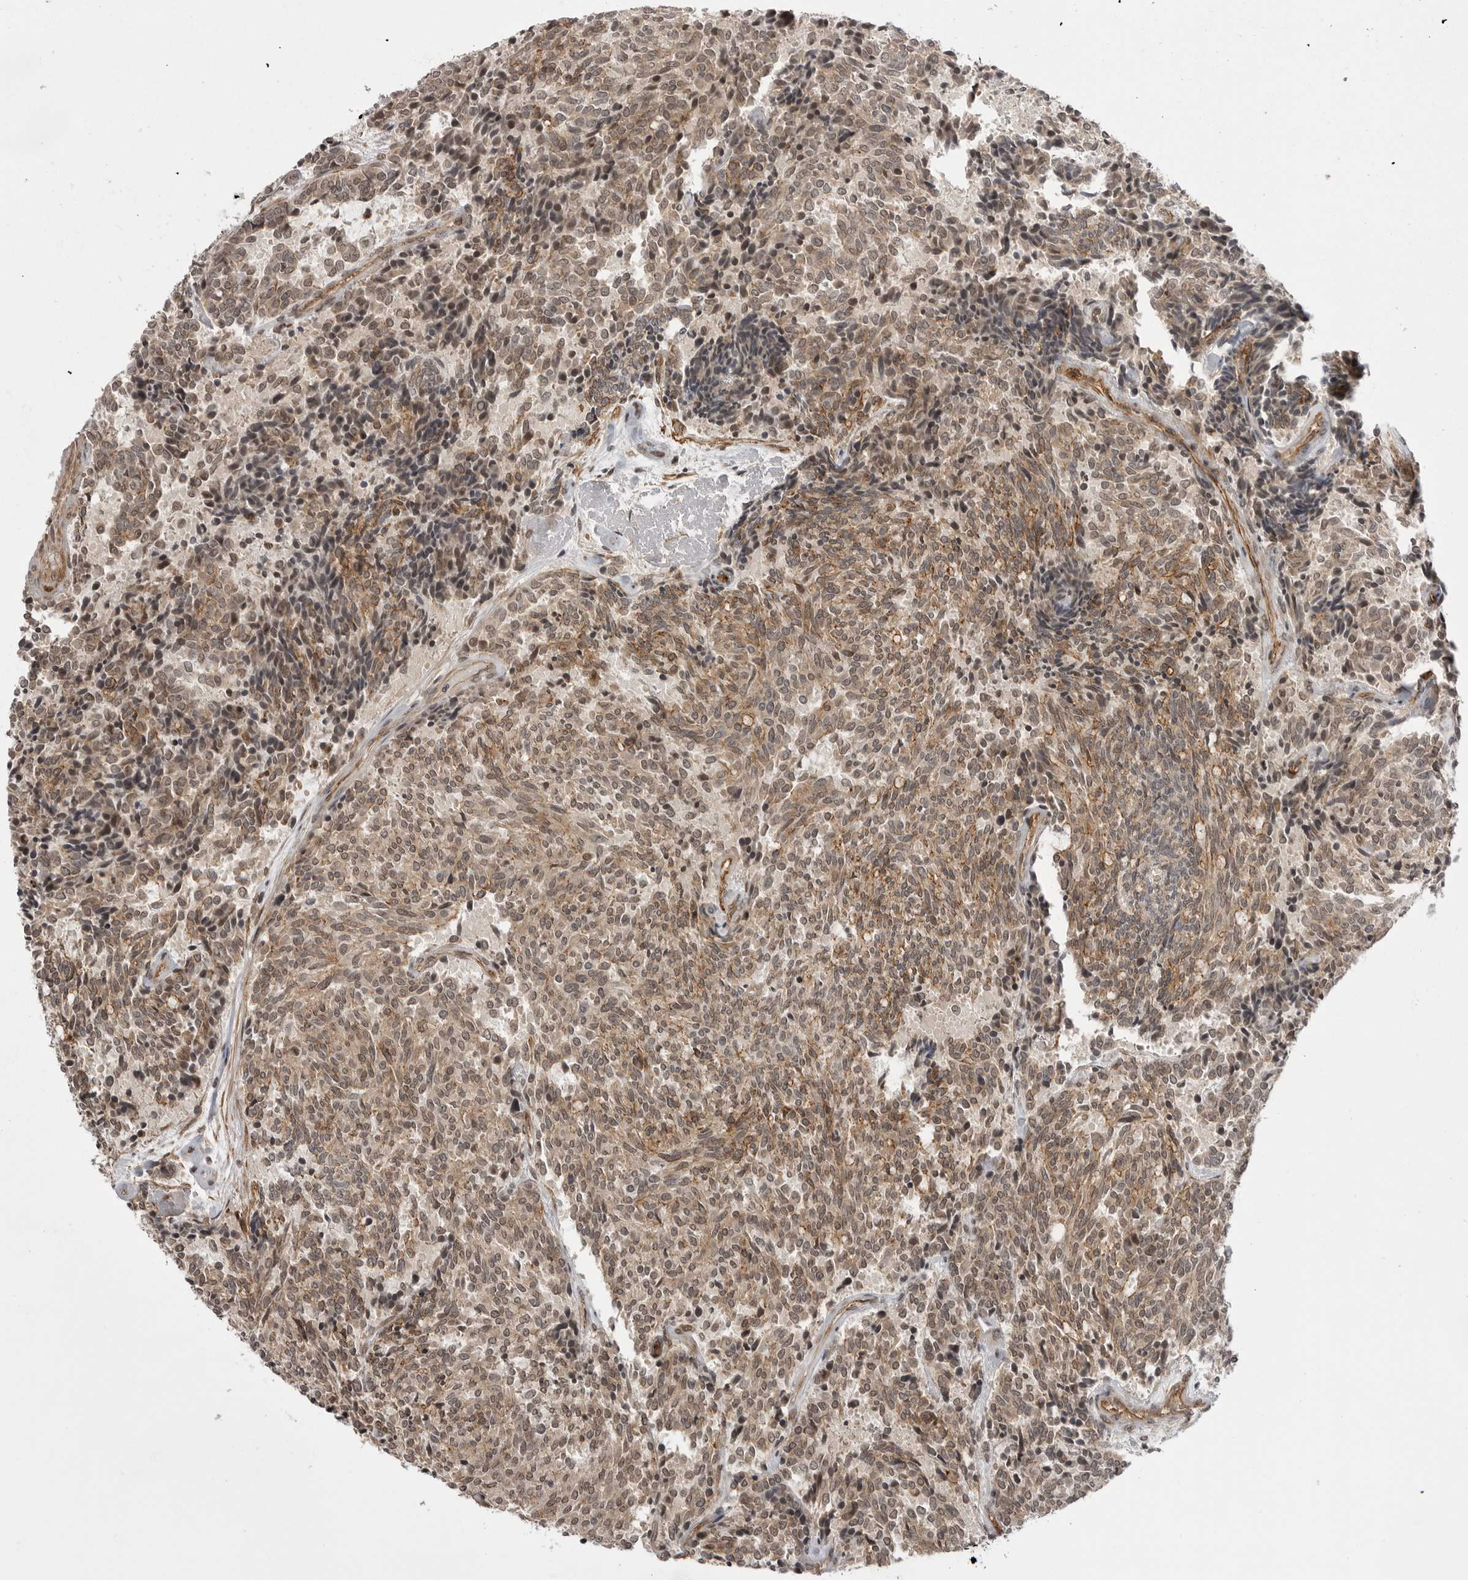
{"staining": {"intensity": "moderate", "quantity": ">75%", "location": "cytoplasmic/membranous,nuclear"}, "tissue": "carcinoid", "cell_type": "Tumor cells", "image_type": "cancer", "snomed": [{"axis": "morphology", "description": "Carcinoid, malignant, NOS"}, {"axis": "topography", "description": "Pancreas"}], "caption": "This histopathology image demonstrates carcinoid stained with IHC to label a protein in brown. The cytoplasmic/membranous and nuclear of tumor cells show moderate positivity for the protein. Nuclei are counter-stained blue.", "gene": "SORBS1", "patient": {"sex": "female", "age": 54}}